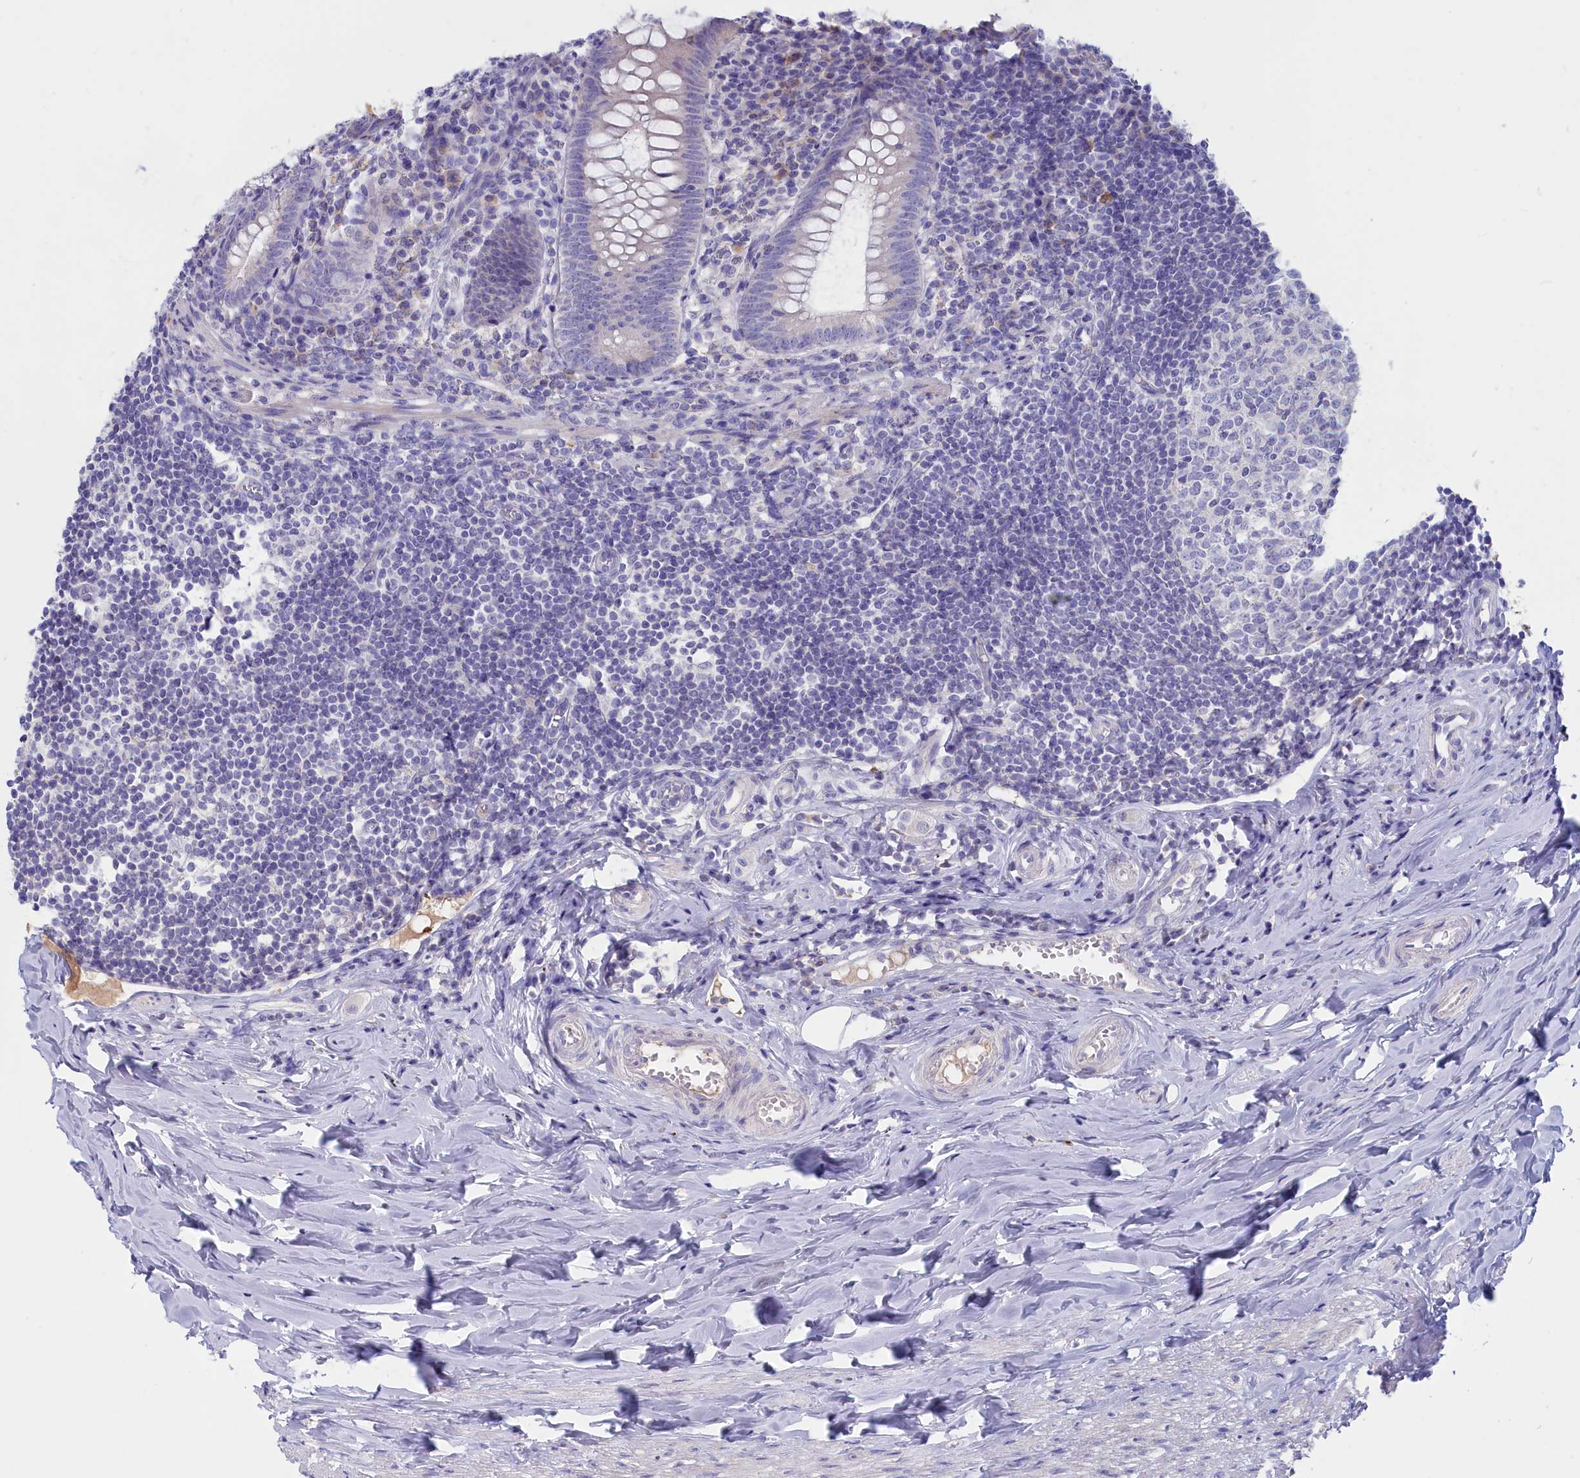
{"staining": {"intensity": "negative", "quantity": "none", "location": "none"}, "tissue": "appendix", "cell_type": "Glandular cells", "image_type": "normal", "snomed": [{"axis": "morphology", "description": "Normal tissue, NOS"}, {"axis": "topography", "description": "Appendix"}], "caption": "An IHC micrograph of benign appendix is shown. There is no staining in glandular cells of appendix.", "gene": "ADGRA1", "patient": {"sex": "female", "age": 51}}